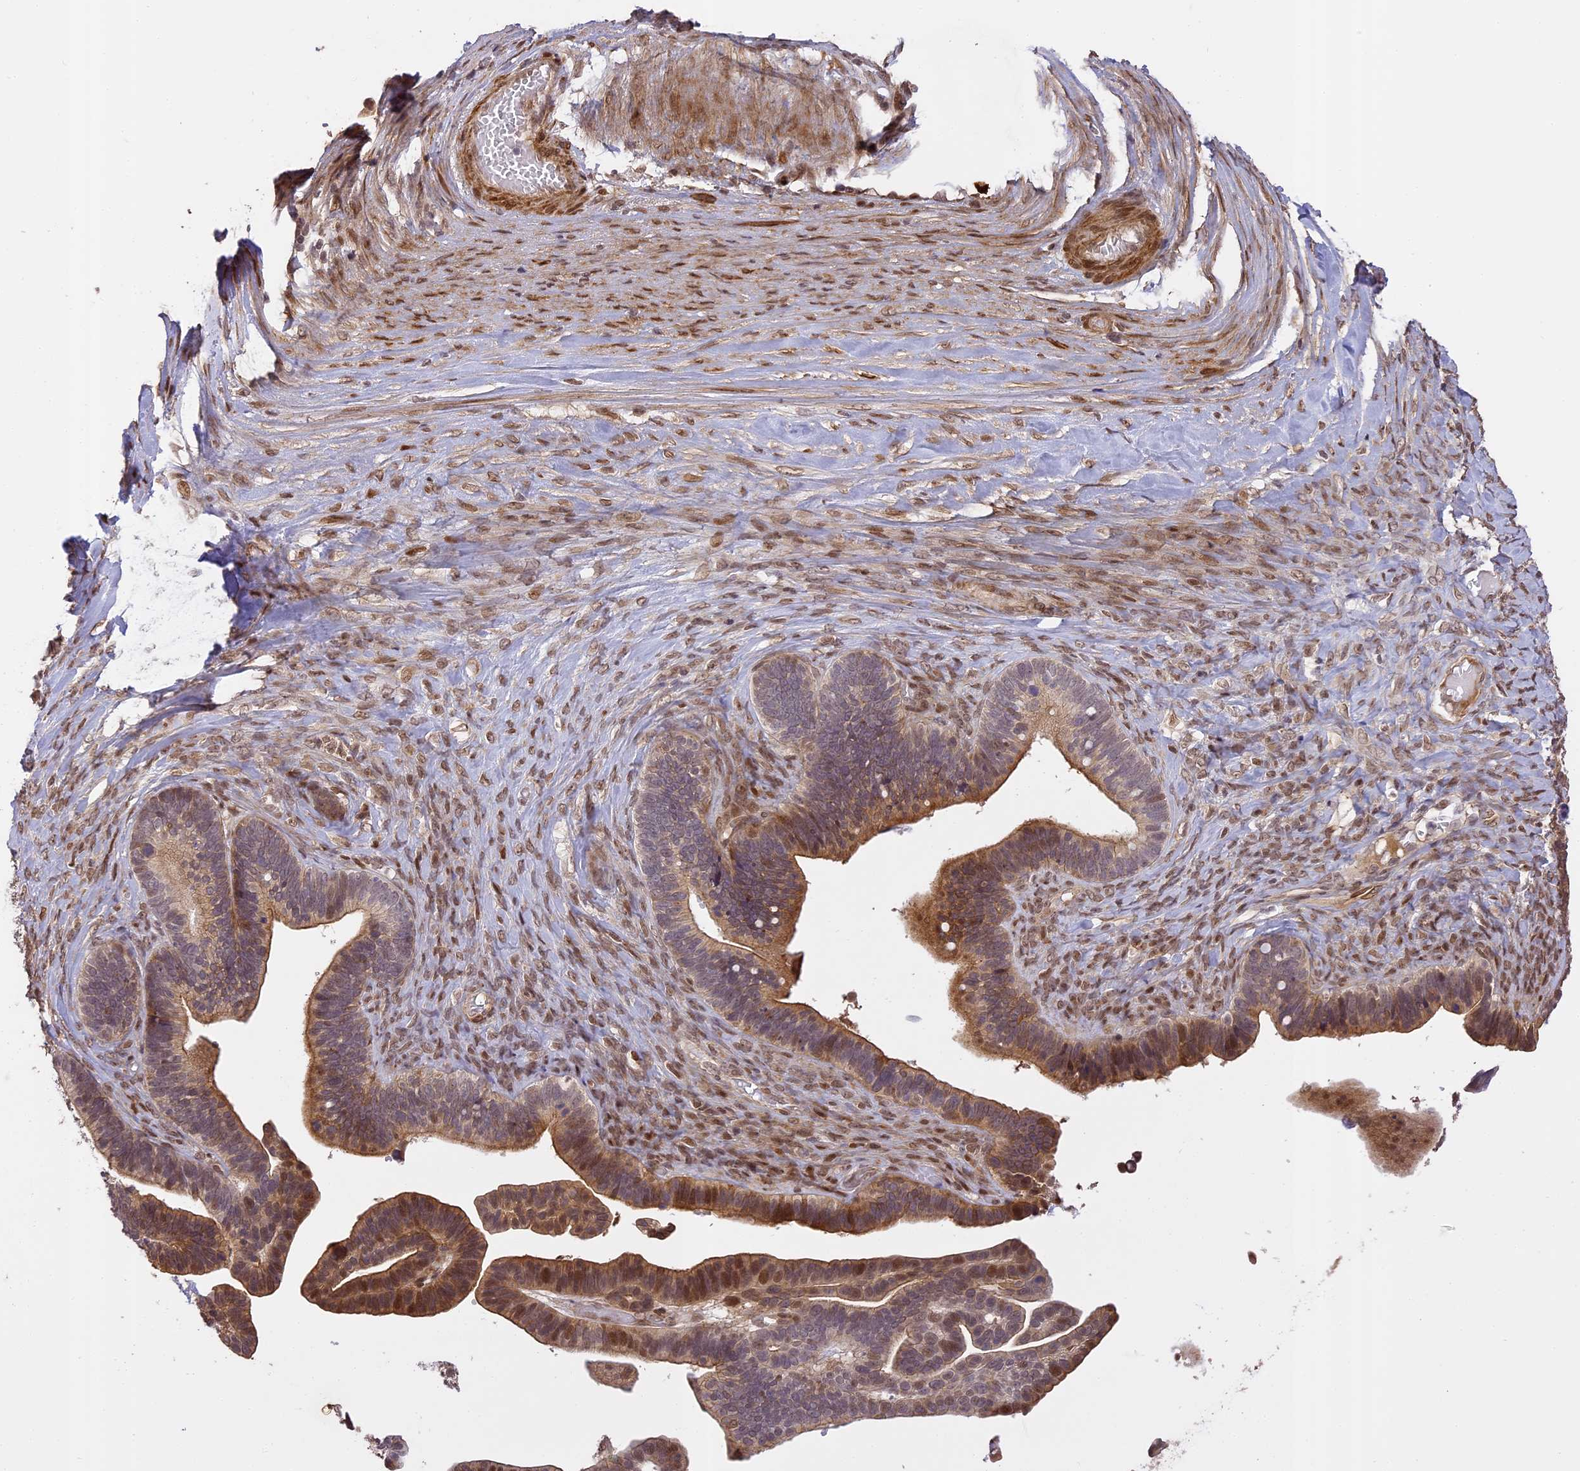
{"staining": {"intensity": "moderate", "quantity": "25%-75%", "location": "cytoplasmic/membranous,nuclear"}, "tissue": "ovarian cancer", "cell_type": "Tumor cells", "image_type": "cancer", "snomed": [{"axis": "morphology", "description": "Cystadenocarcinoma, serous, NOS"}, {"axis": "topography", "description": "Ovary"}], "caption": "Immunohistochemical staining of serous cystadenocarcinoma (ovarian) reveals moderate cytoplasmic/membranous and nuclear protein staining in about 25%-75% of tumor cells.", "gene": "PRELID2", "patient": {"sex": "female", "age": 56}}